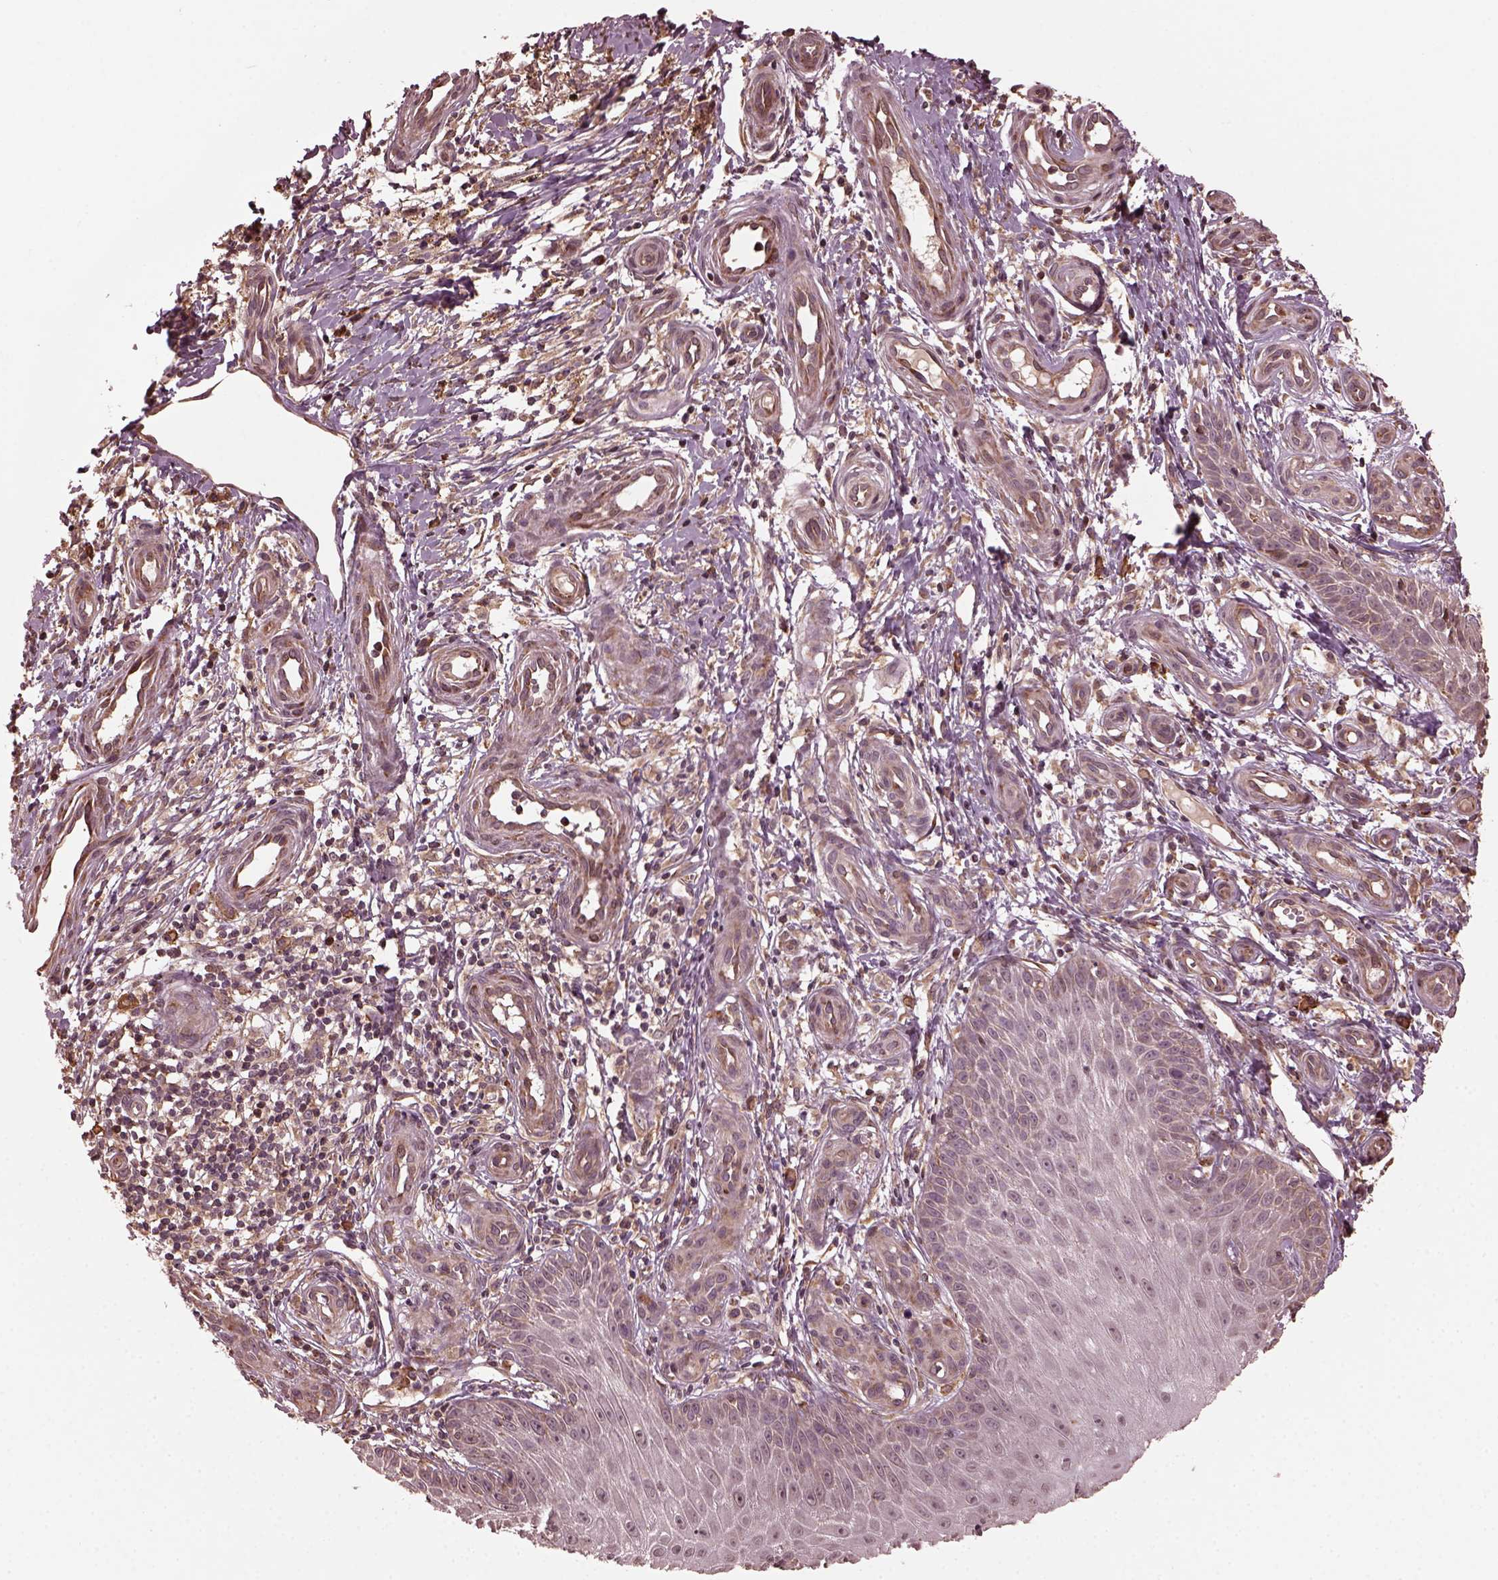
{"staining": {"intensity": "weak", "quantity": "<25%", "location": "cytoplasmic/membranous"}, "tissue": "melanoma", "cell_type": "Tumor cells", "image_type": "cancer", "snomed": [{"axis": "morphology", "description": "Malignant melanoma, NOS"}, {"axis": "topography", "description": "Skin"}], "caption": "Immunohistochemical staining of malignant melanoma displays no significant positivity in tumor cells. Brightfield microscopy of IHC stained with DAB (brown) and hematoxylin (blue), captured at high magnification.", "gene": "ZNF292", "patient": {"sex": "female", "age": 53}}